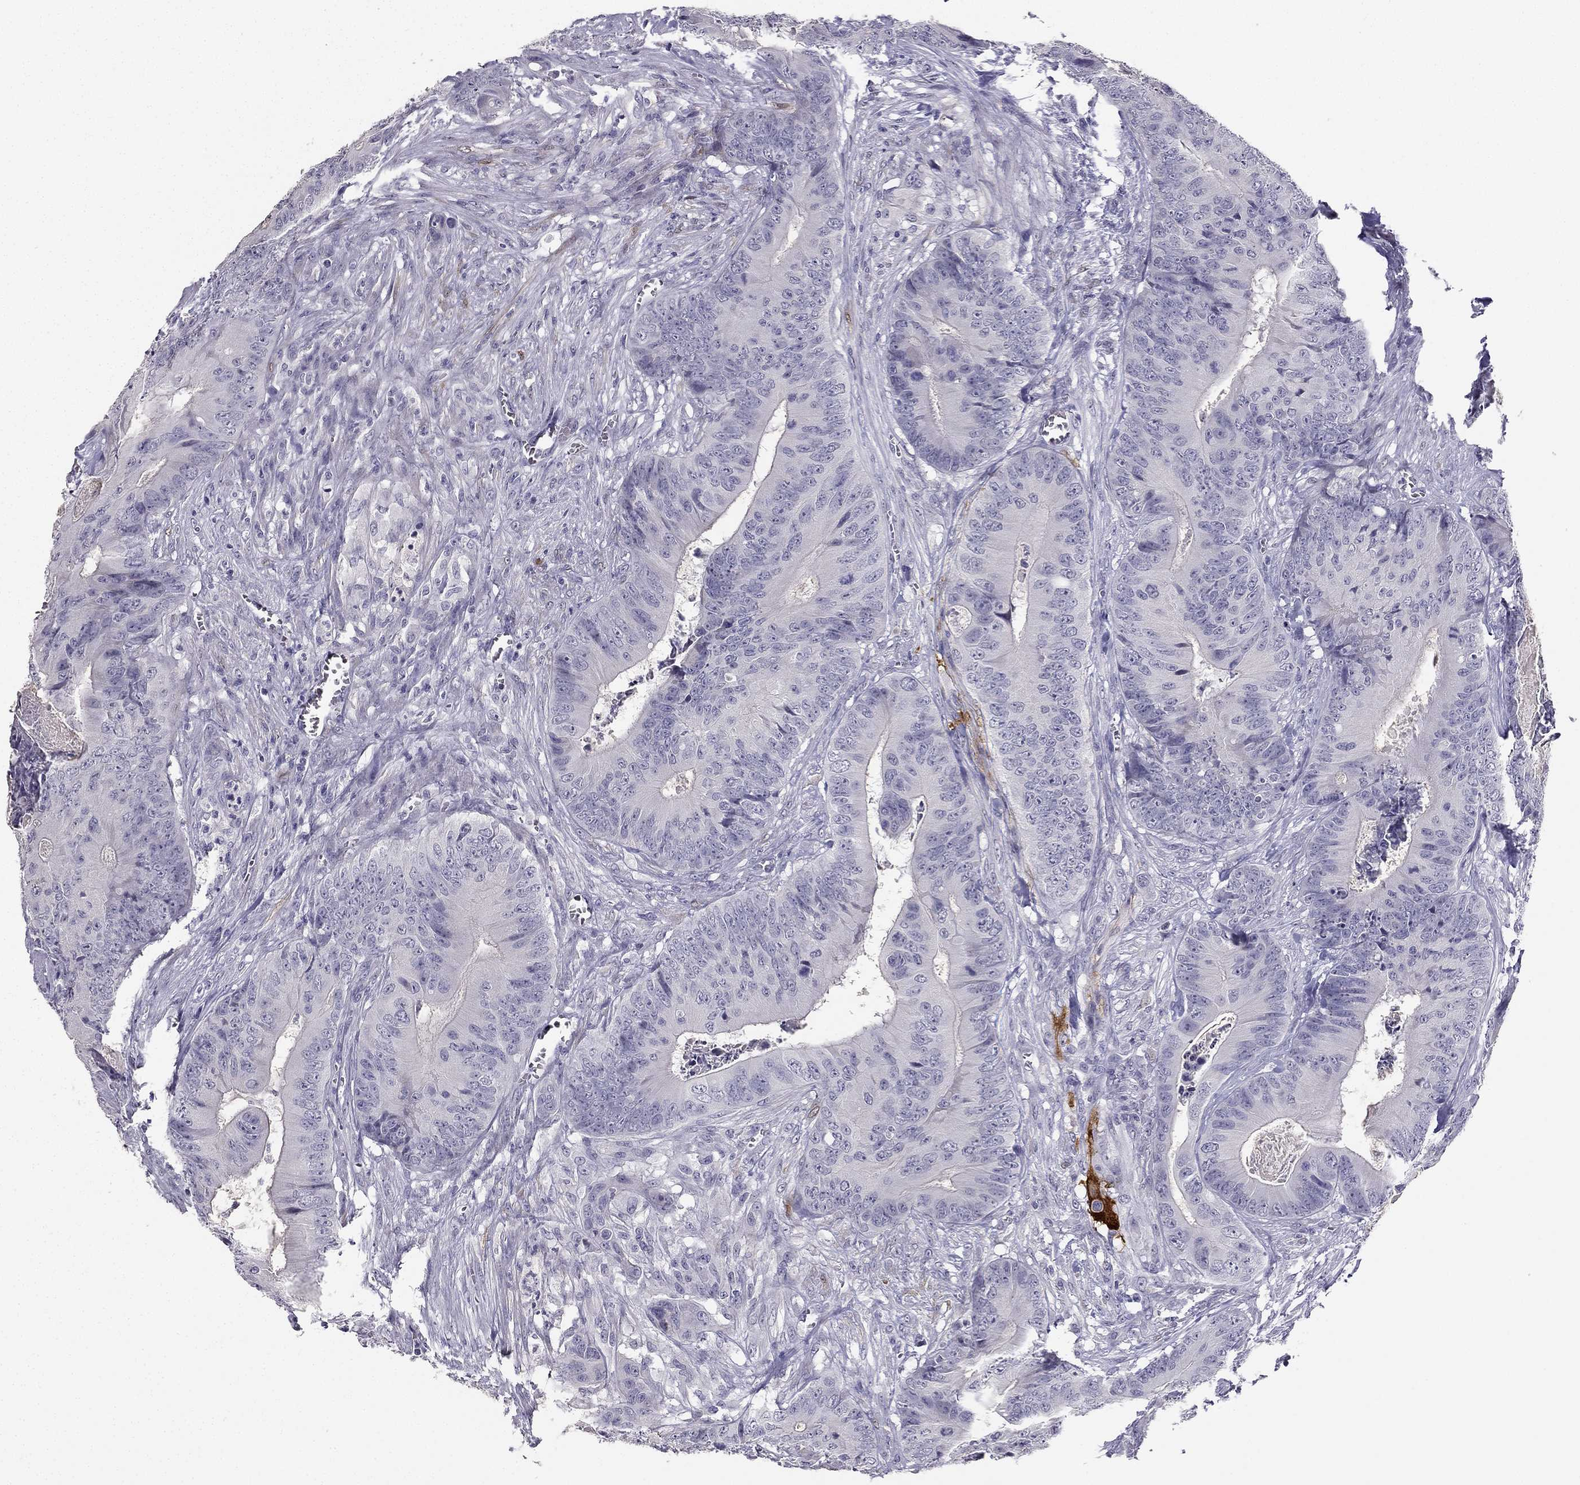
{"staining": {"intensity": "negative", "quantity": "none", "location": "none"}, "tissue": "colorectal cancer", "cell_type": "Tumor cells", "image_type": "cancer", "snomed": [{"axis": "morphology", "description": "Adenocarcinoma, NOS"}, {"axis": "topography", "description": "Colon"}], "caption": "This is an IHC micrograph of human colorectal cancer. There is no expression in tumor cells.", "gene": "CALB2", "patient": {"sex": "male", "age": 84}}